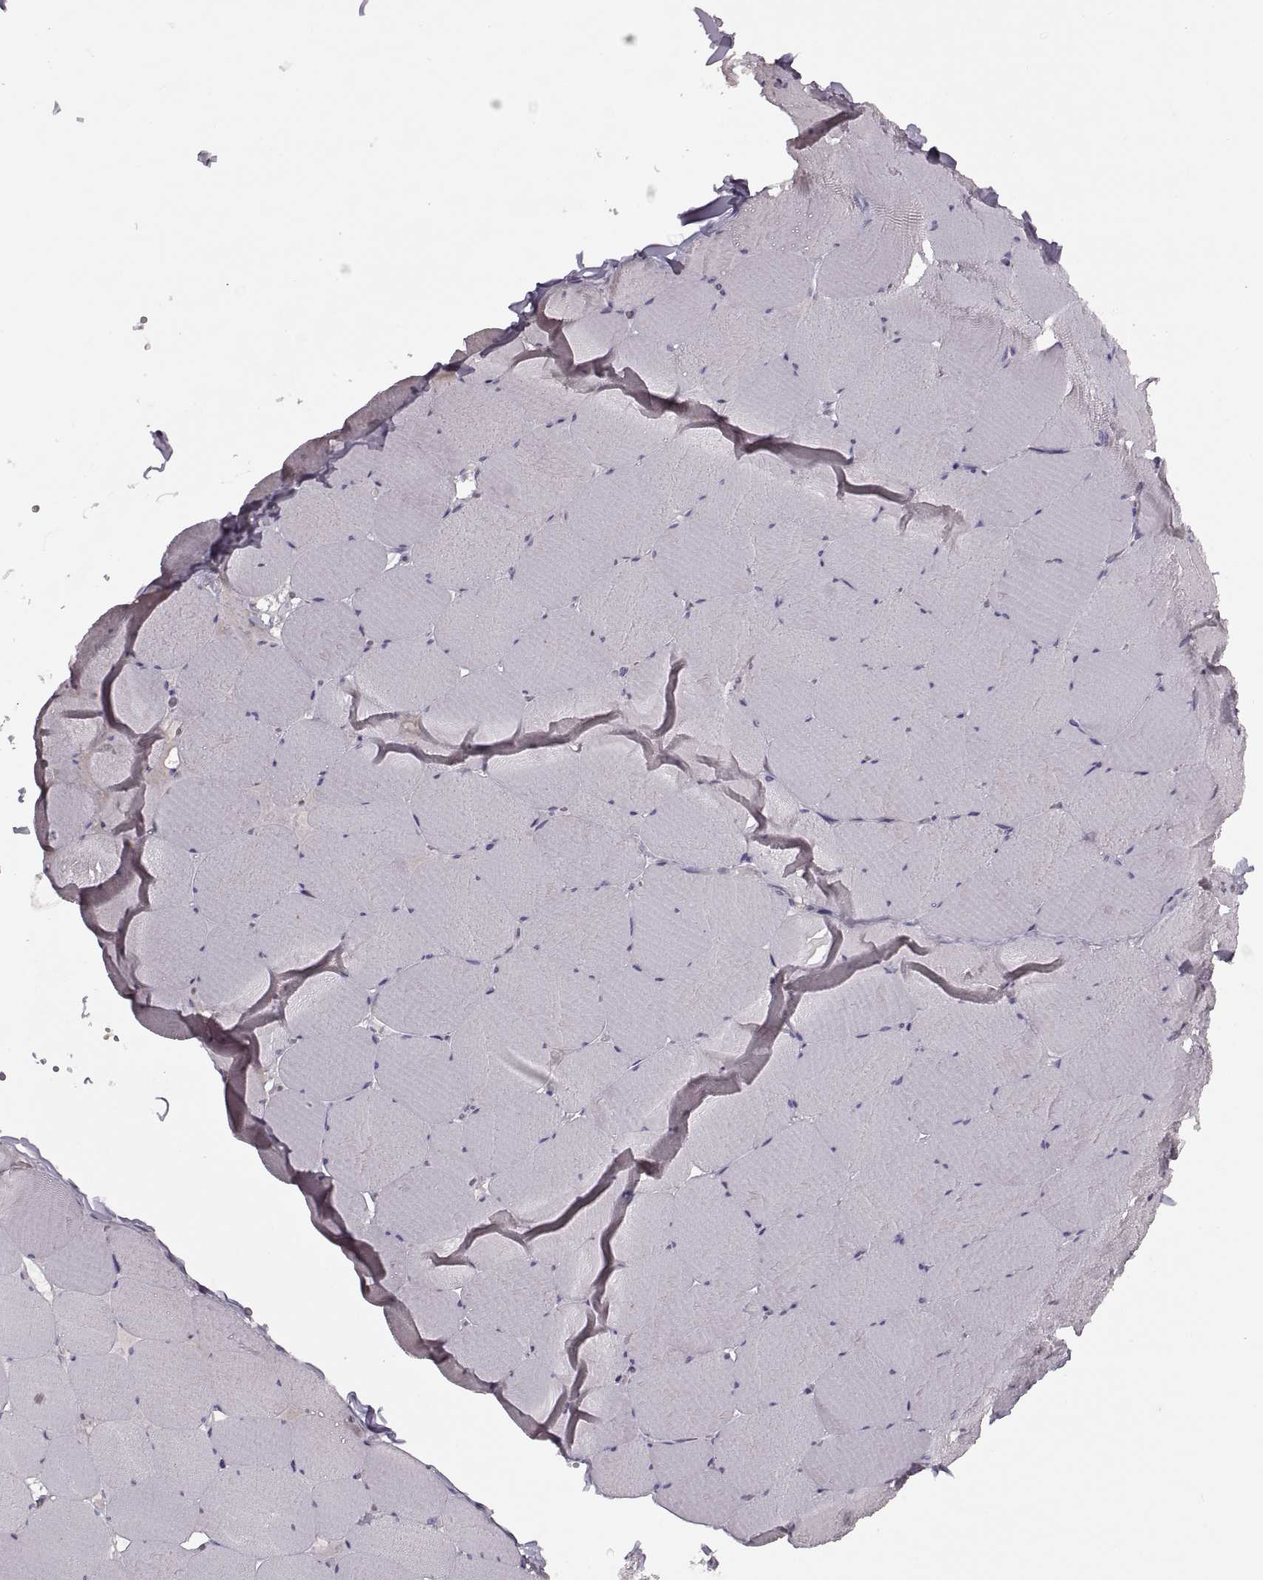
{"staining": {"intensity": "negative", "quantity": "none", "location": "none"}, "tissue": "skeletal muscle", "cell_type": "Myocytes", "image_type": "normal", "snomed": [{"axis": "morphology", "description": "Normal tissue, NOS"}, {"axis": "morphology", "description": "Malignant melanoma, Metastatic site"}, {"axis": "topography", "description": "Skeletal muscle"}], "caption": "IHC image of unremarkable skeletal muscle: skeletal muscle stained with DAB demonstrates no significant protein staining in myocytes.", "gene": "CACNA1F", "patient": {"sex": "male", "age": 50}}